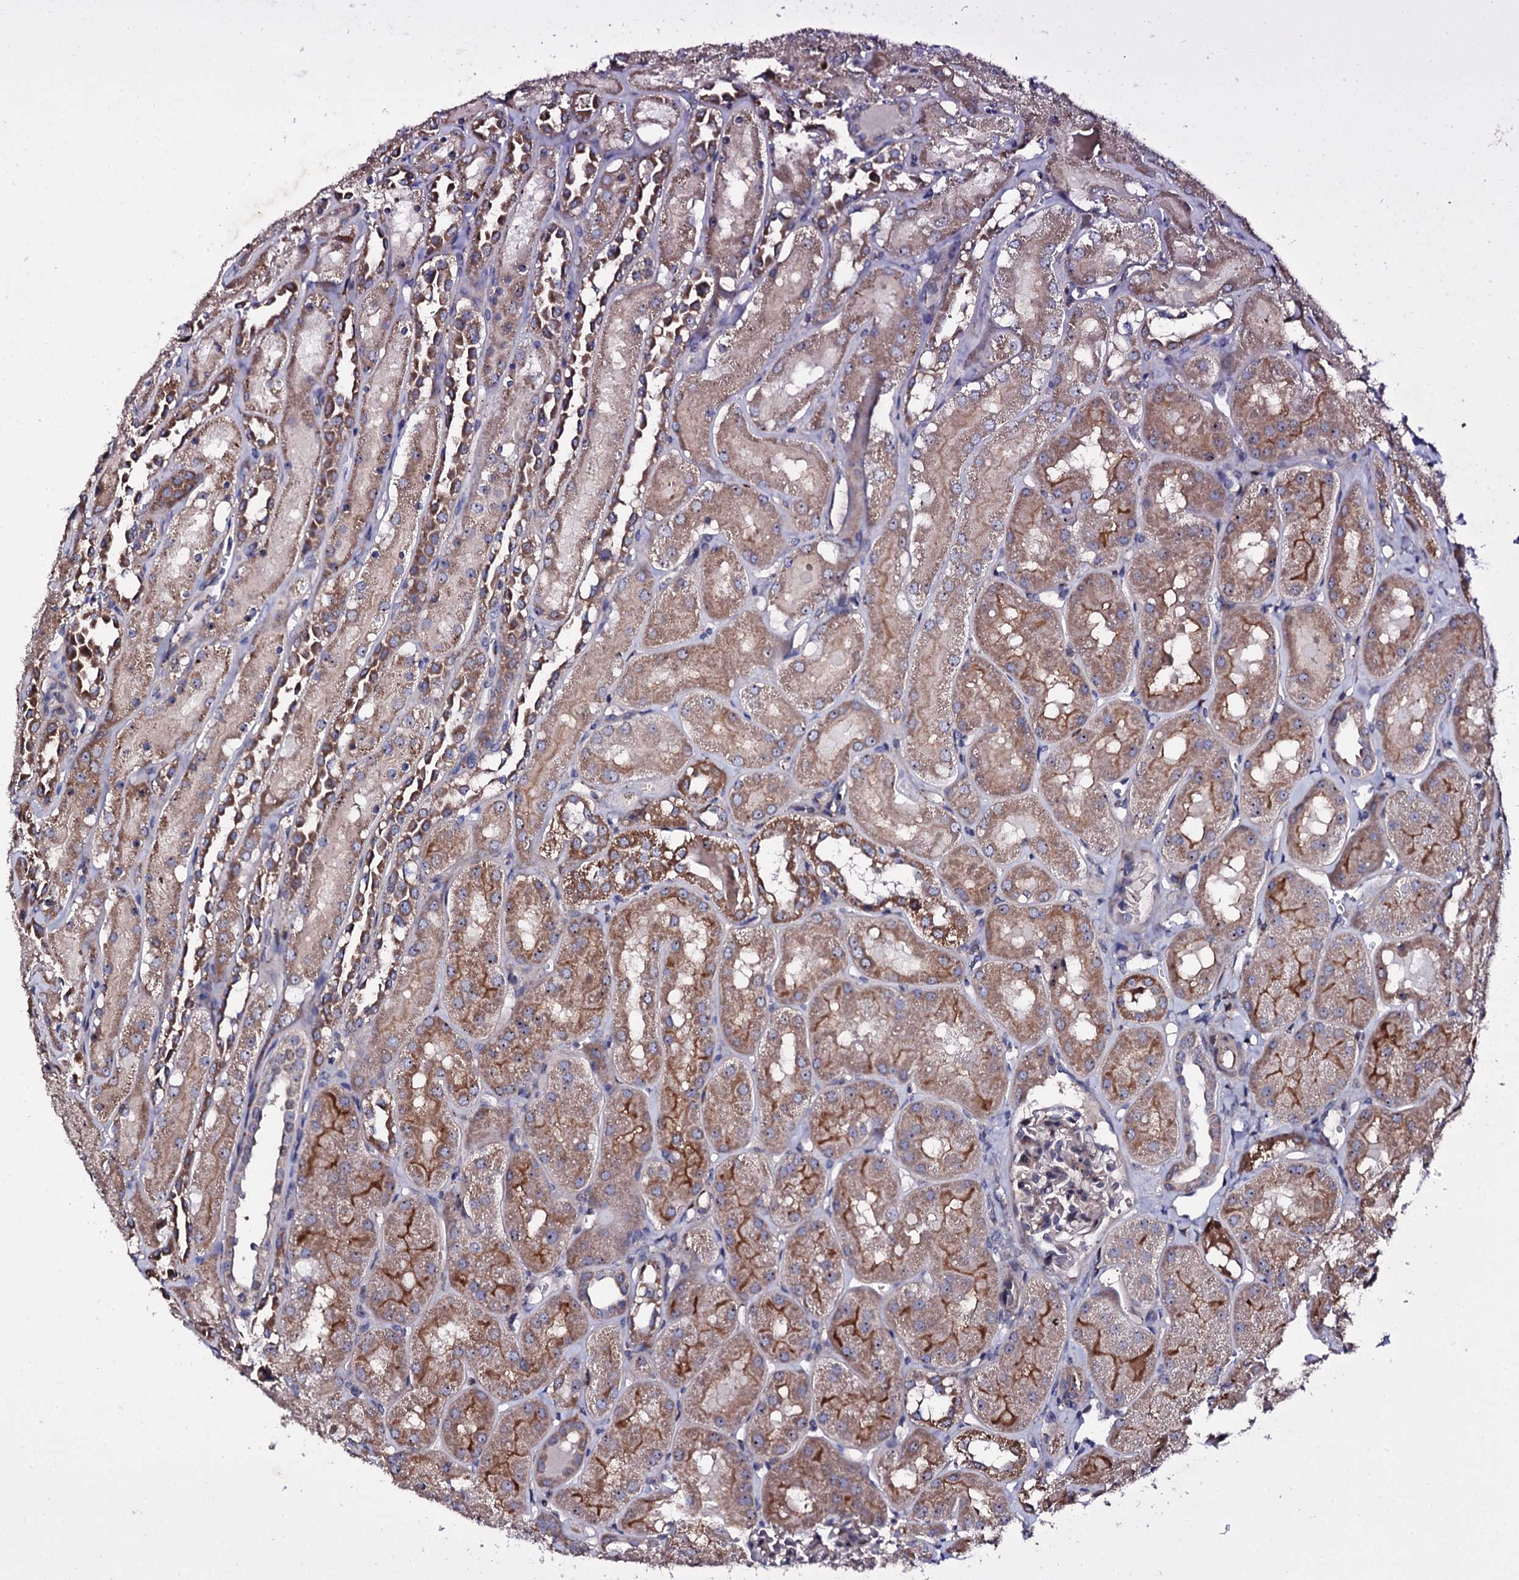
{"staining": {"intensity": "weak", "quantity": "<25%", "location": "cytoplasmic/membranous"}, "tissue": "kidney", "cell_type": "Cells in glomeruli", "image_type": "normal", "snomed": [{"axis": "morphology", "description": "Normal tissue, NOS"}, {"axis": "topography", "description": "Kidney"}, {"axis": "topography", "description": "Urinary bladder"}], "caption": "This is a photomicrograph of immunohistochemistry staining of benign kidney, which shows no staining in cells in glomeruli. (DAB IHC visualized using brightfield microscopy, high magnification).", "gene": "GTPBP4", "patient": {"sex": "male", "age": 16}}